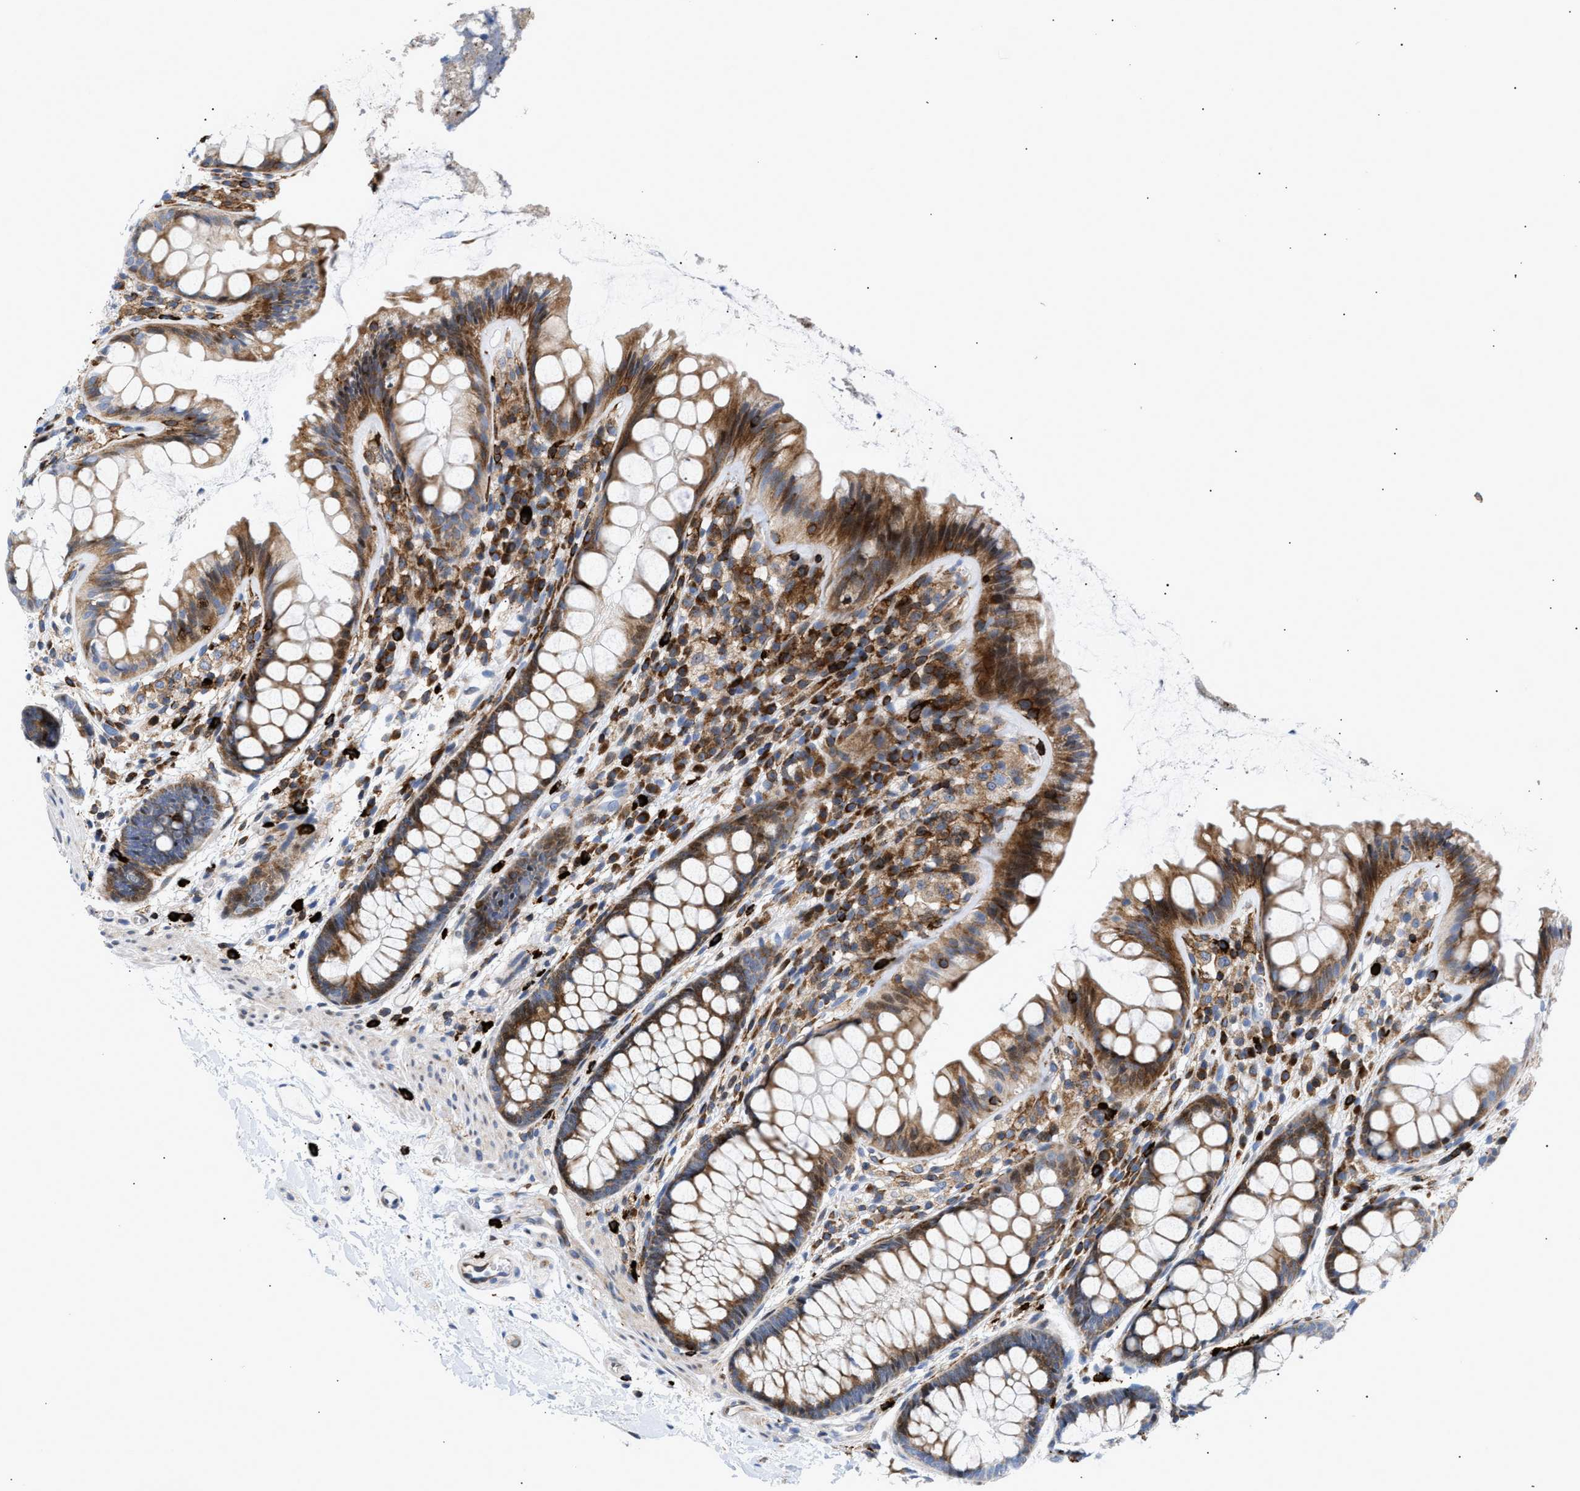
{"staining": {"intensity": "negative", "quantity": "none", "location": "none"}, "tissue": "colon", "cell_type": "Endothelial cells", "image_type": "normal", "snomed": [{"axis": "morphology", "description": "Normal tissue, NOS"}, {"axis": "topography", "description": "Colon"}], "caption": "Micrograph shows no significant protein staining in endothelial cells of unremarkable colon.", "gene": "ATP9A", "patient": {"sex": "female", "age": 56}}